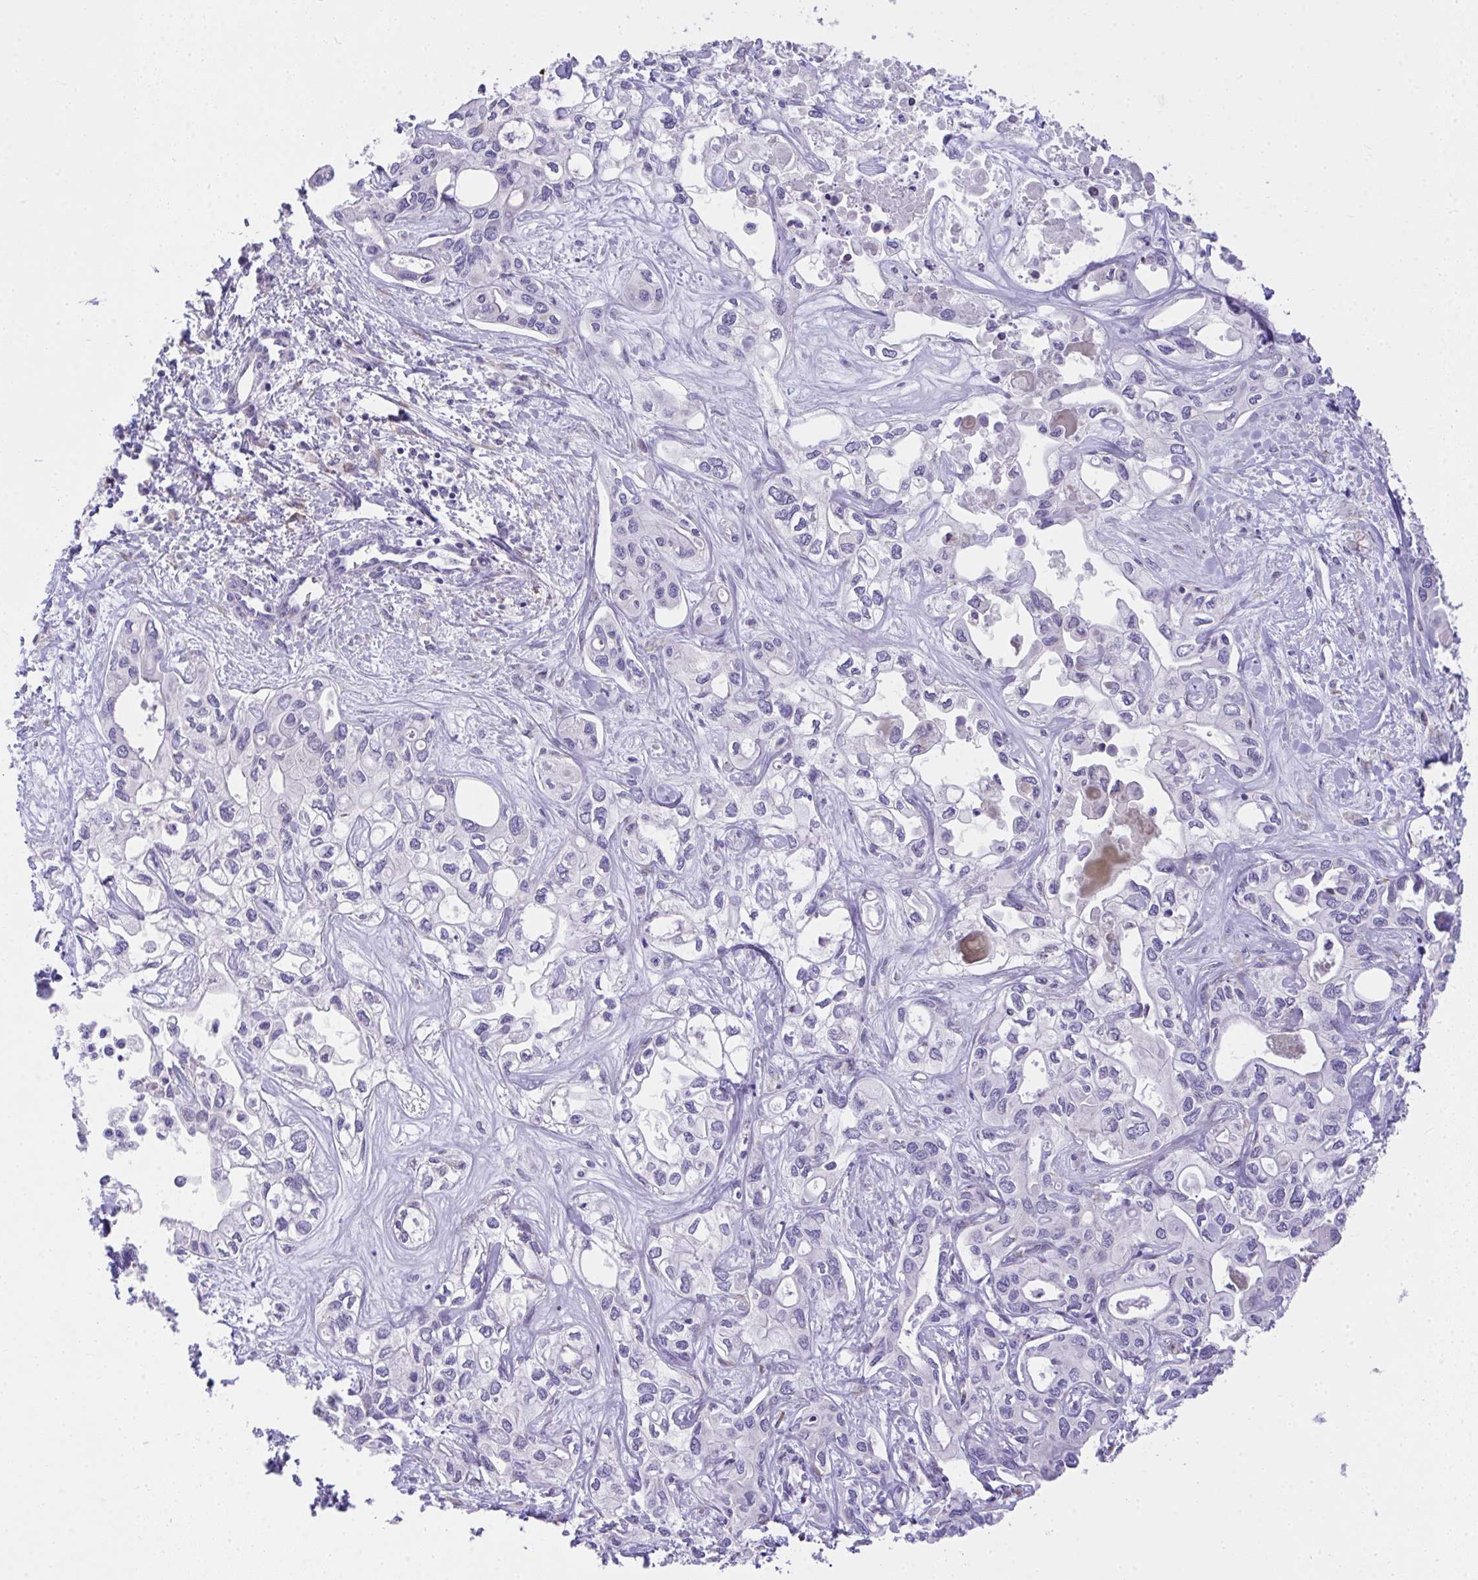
{"staining": {"intensity": "negative", "quantity": "none", "location": "none"}, "tissue": "liver cancer", "cell_type": "Tumor cells", "image_type": "cancer", "snomed": [{"axis": "morphology", "description": "Cholangiocarcinoma"}, {"axis": "topography", "description": "Liver"}], "caption": "Cholangiocarcinoma (liver) was stained to show a protein in brown. There is no significant positivity in tumor cells.", "gene": "ADRA2C", "patient": {"sex": "female", "age": 64}}